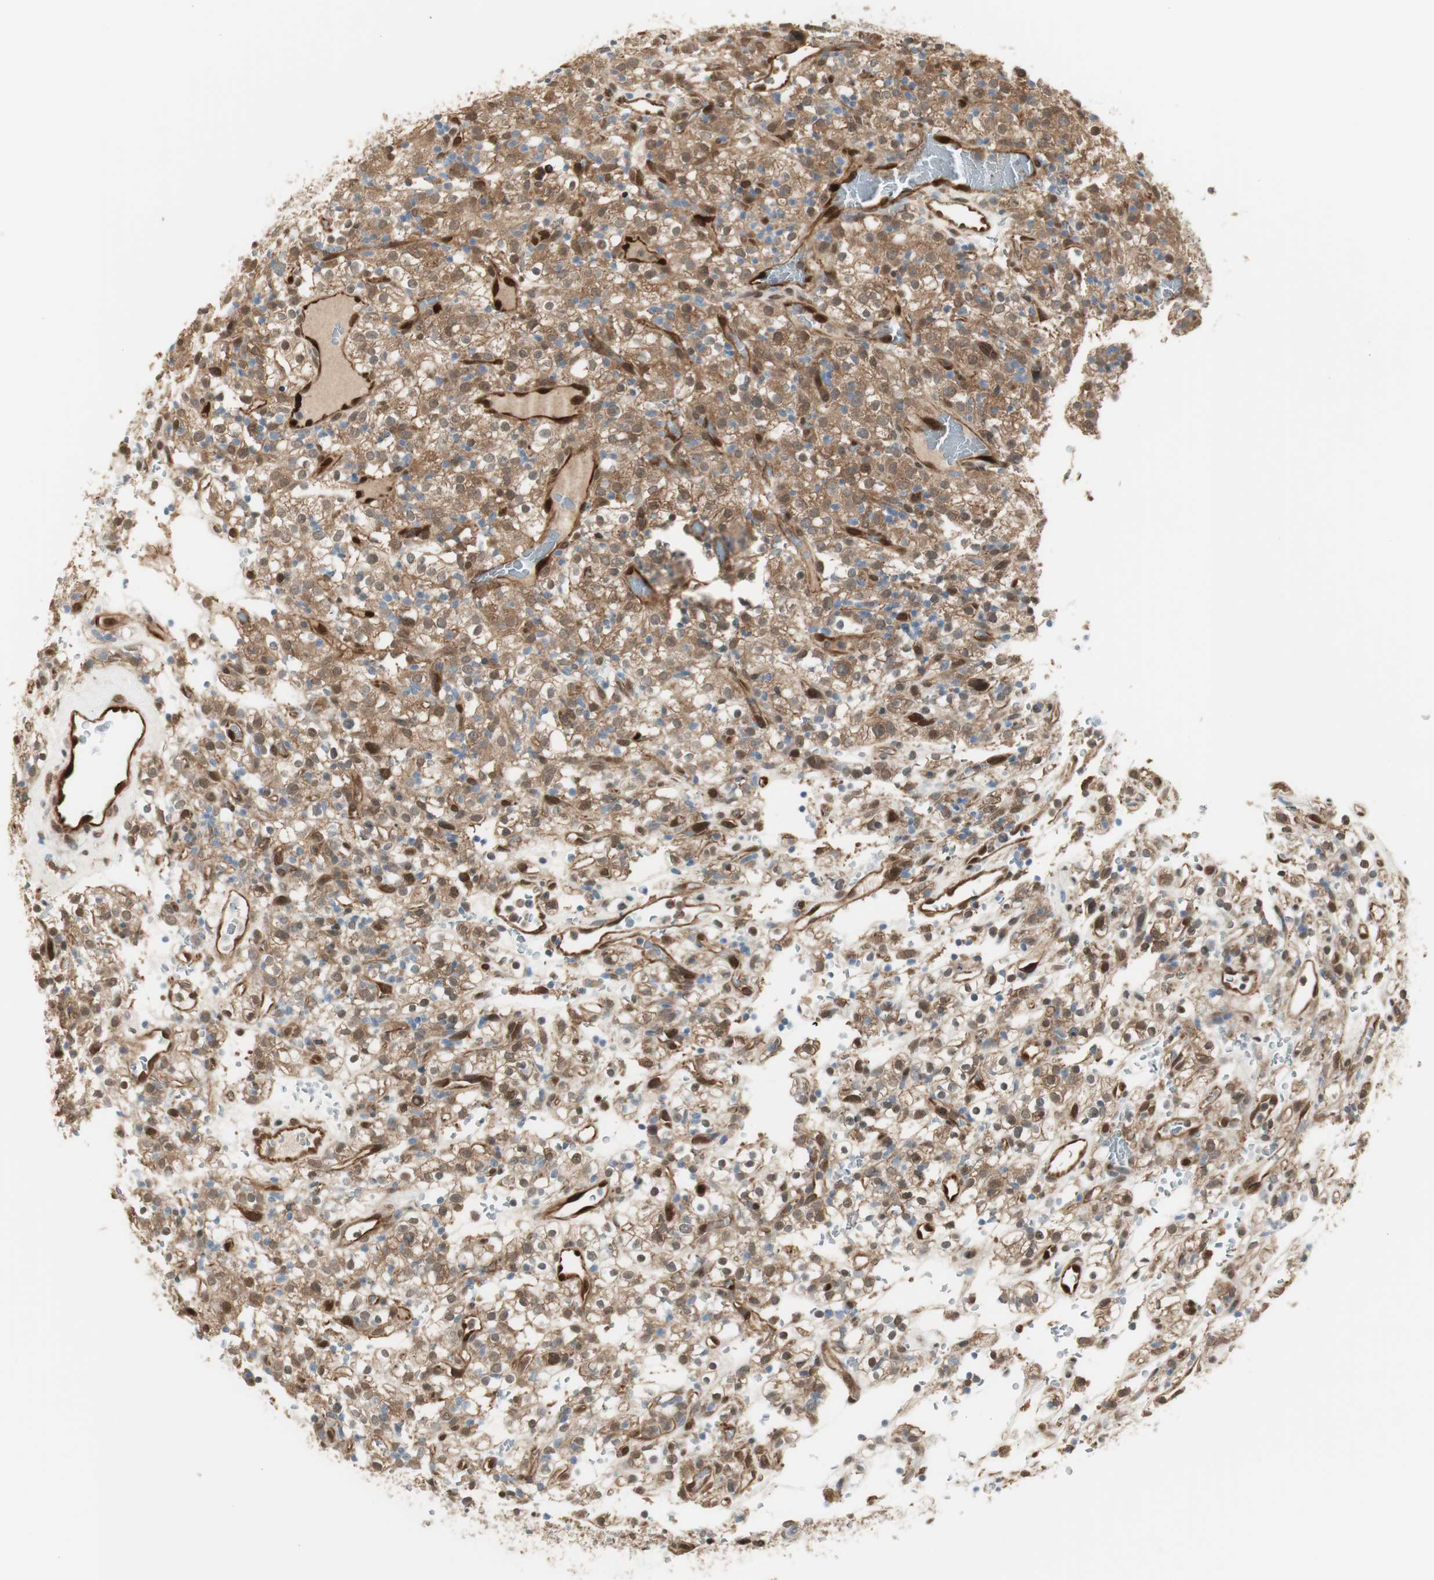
{"staining": {"intensity": "moderate", "quantity": ">75%", "location": "cytoplasmic/membranous,nuclear"}, "tissue": "renal cancer", "cell_type": "Tumor cells", "image_type": "cancer", "snomed": [{"axis": "morphology", "description": "Normal tissue, NOS"}, {"axis": "morphology", "description": "Adenocarcinoma, NOS"}, {"axis": "topography", "description": "Kidney"}], "caption": "A micrograph of renal cancer stained for a protein reveals moderate cytoplasmic/membranous and nuclear brown staining in tumor cells.", "gene": "SERPINB6", "patient": {"sex": "female", "age": 72}}